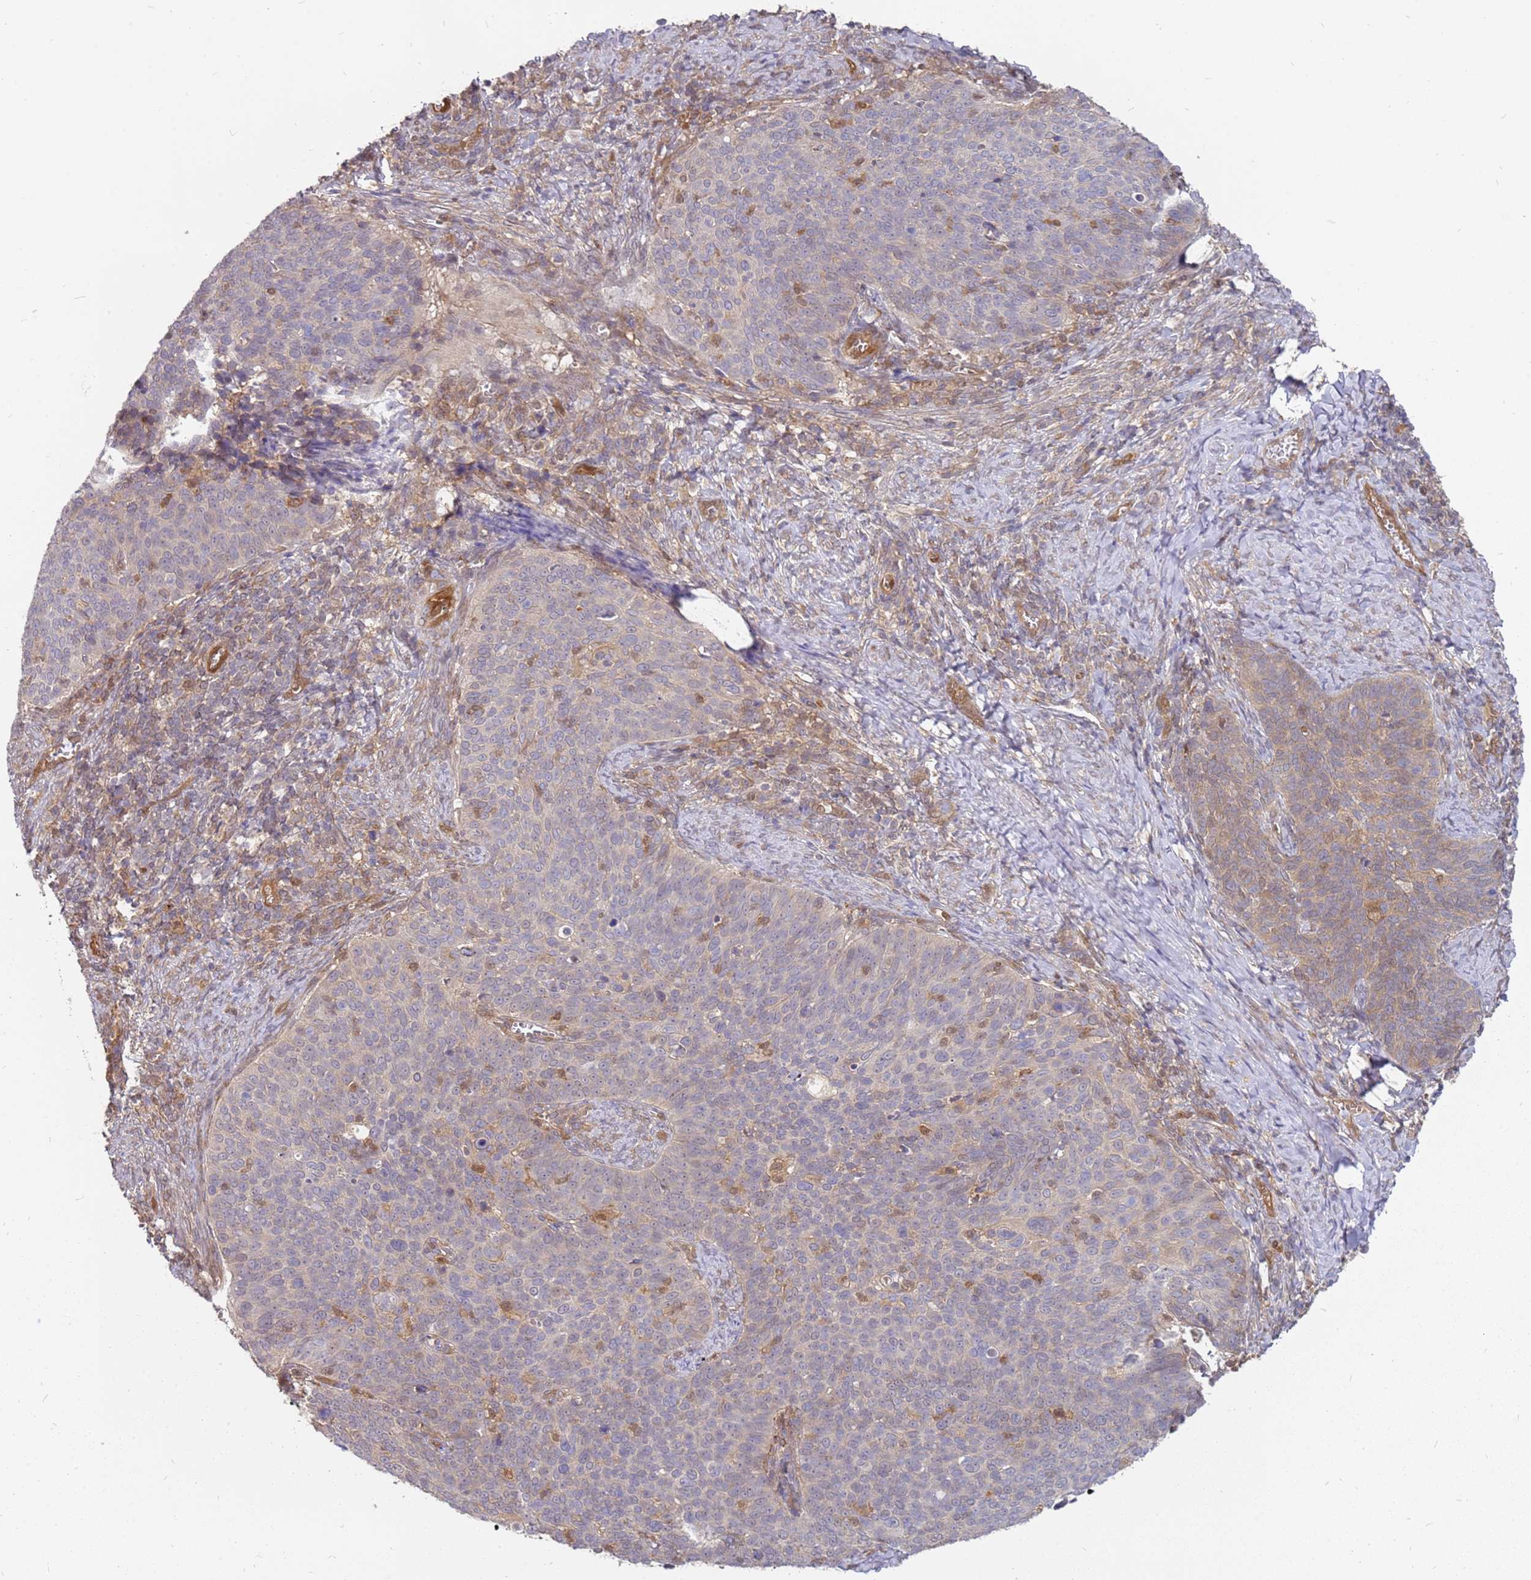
{"staining": {"intensity": "weak", "quantity": "<25%", "location": "cytoplasmic/membranous"}, "tissue": "cervical cancer", "cell_type": "Tumor cells", "image_type": "cancer", "snomed": [{"axis": "morphology", "description": "Normal tissue, NOS"}, {"axis": "morphology", "description": "Squamous cell carcinoma, NOS"}, {"axis": "topography", "description": "Cervix"}], "caption": "The IHC photomicrograph has no significant expression in tumor cells of squamous cell carcinoma (cervical) tissue.", "gene": "NUDT14", "patient": {"sex": "female", "age": 39}}